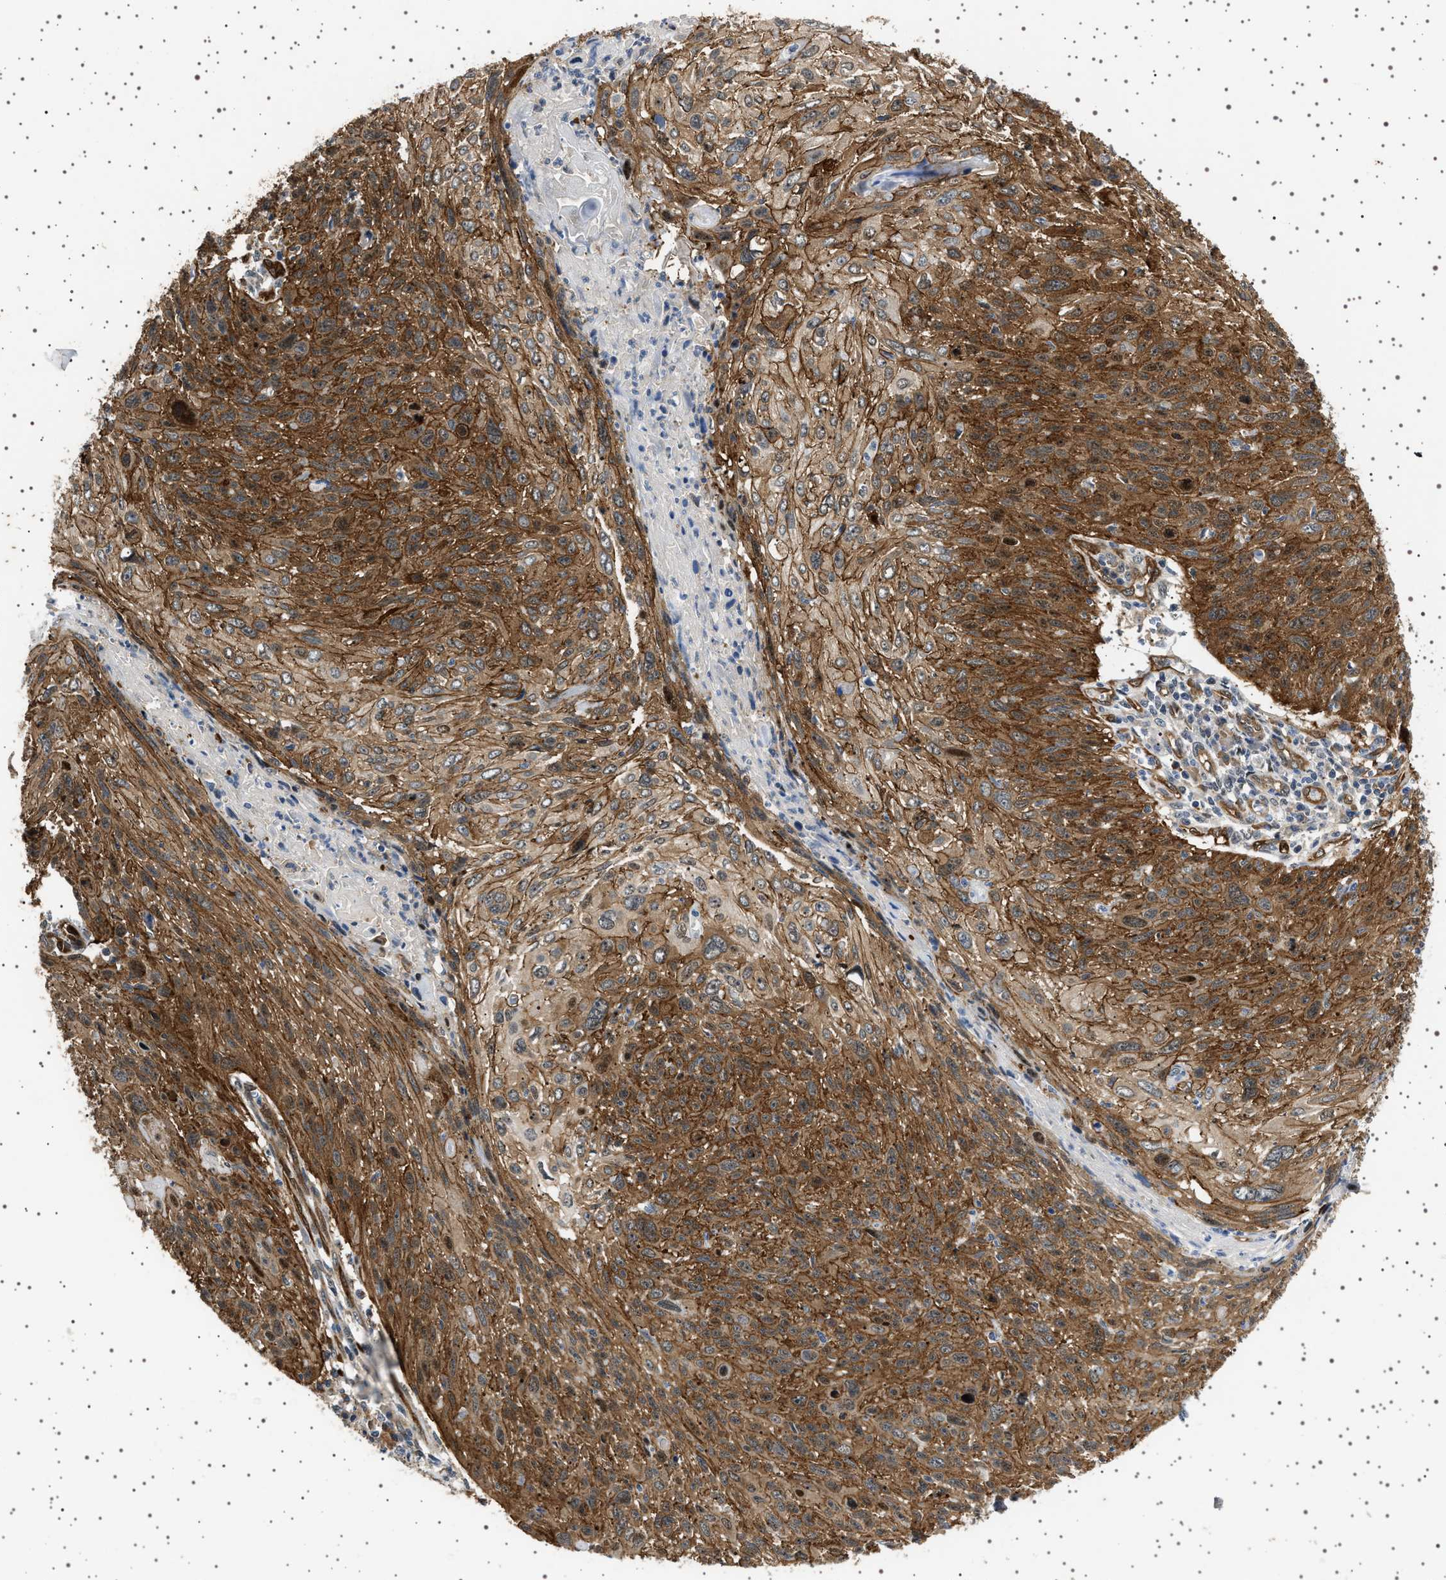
{"staining": {"intensity": "strong", "quantity": ">75%", "location": "cytoplasmic/membranous"}, "tissue": "cervical cancer", "cell_type": "Tumor cells", "image_type": "cancer", "snomed": [{"axis": "morphology", "description": "Squamous cell carcinoma, NOS"}, {"axis": "topography", "description": "Cervix"}], "caption": "Tumor cells display high levels of strong cytoplasmic/membranous staining in approximately >75% of cells in squamous cell carcinoma (cervical). Immunohistochemistry stains the protein in brown and the nuclei are stained blue.", "gene": "BAG3", "patient": {"sex": "female", "age": 51}}